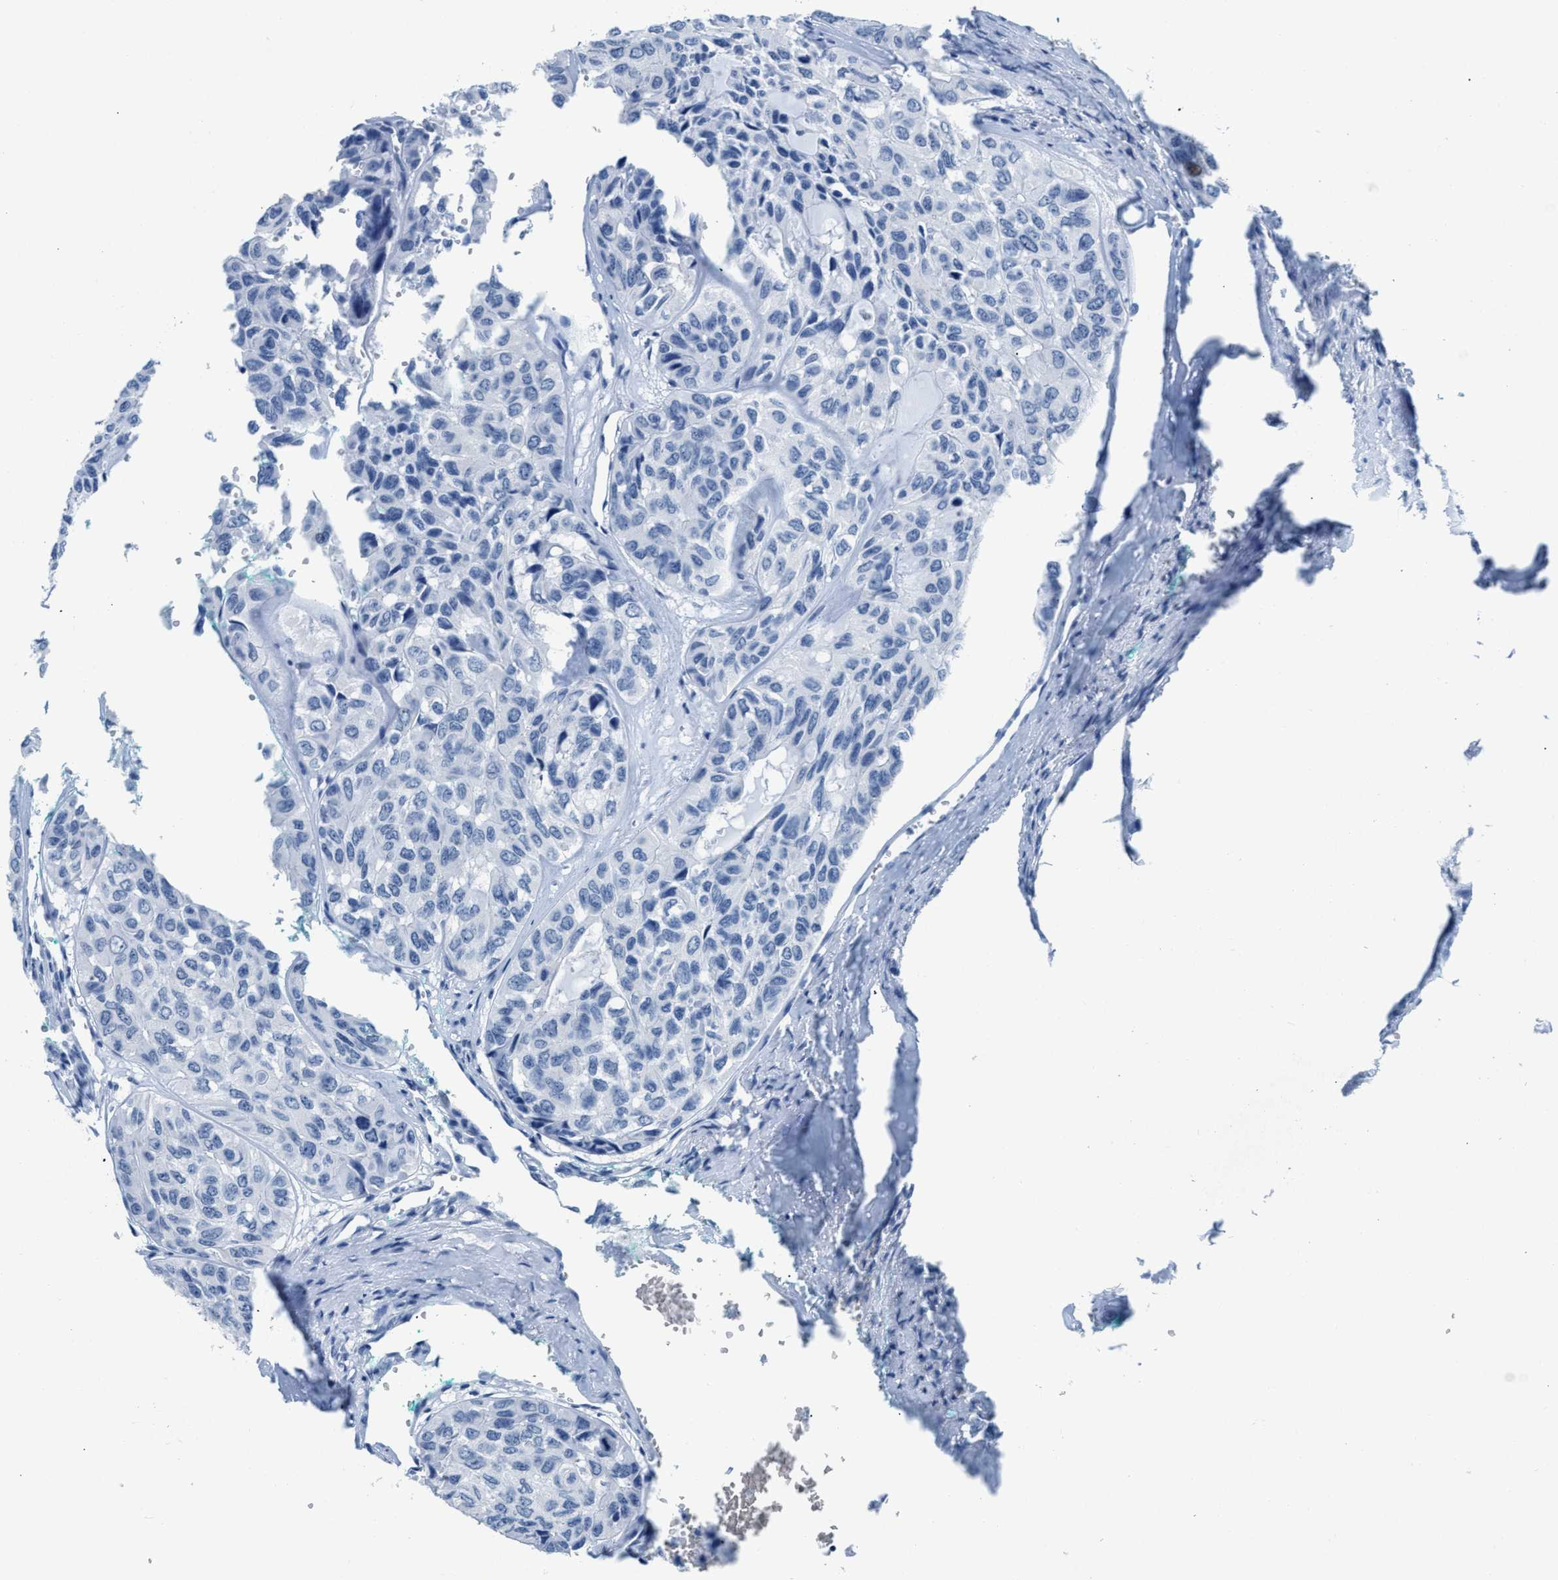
{"staining": {"intensity": "negative", "quantity": "none", "location": "none"}, "tissue": "head and neck cancer", "cell_type": "Tumor cells", "image_type": "cancer", "snomed": [{"axis": "morphology", "description": "Adenocarcinoma, NOS"}, {"axis": "topography", "description": "Salivary gland, NOS"}, {"axis": "topography", "description": "Head-Neck"}], "caption": "Protein analysis of adenocarcinoma (head and neck) reveals no significant positivity in tumor cells.", "gene": "NFATC2", "patient": {"sex": "female", "age": 76}}